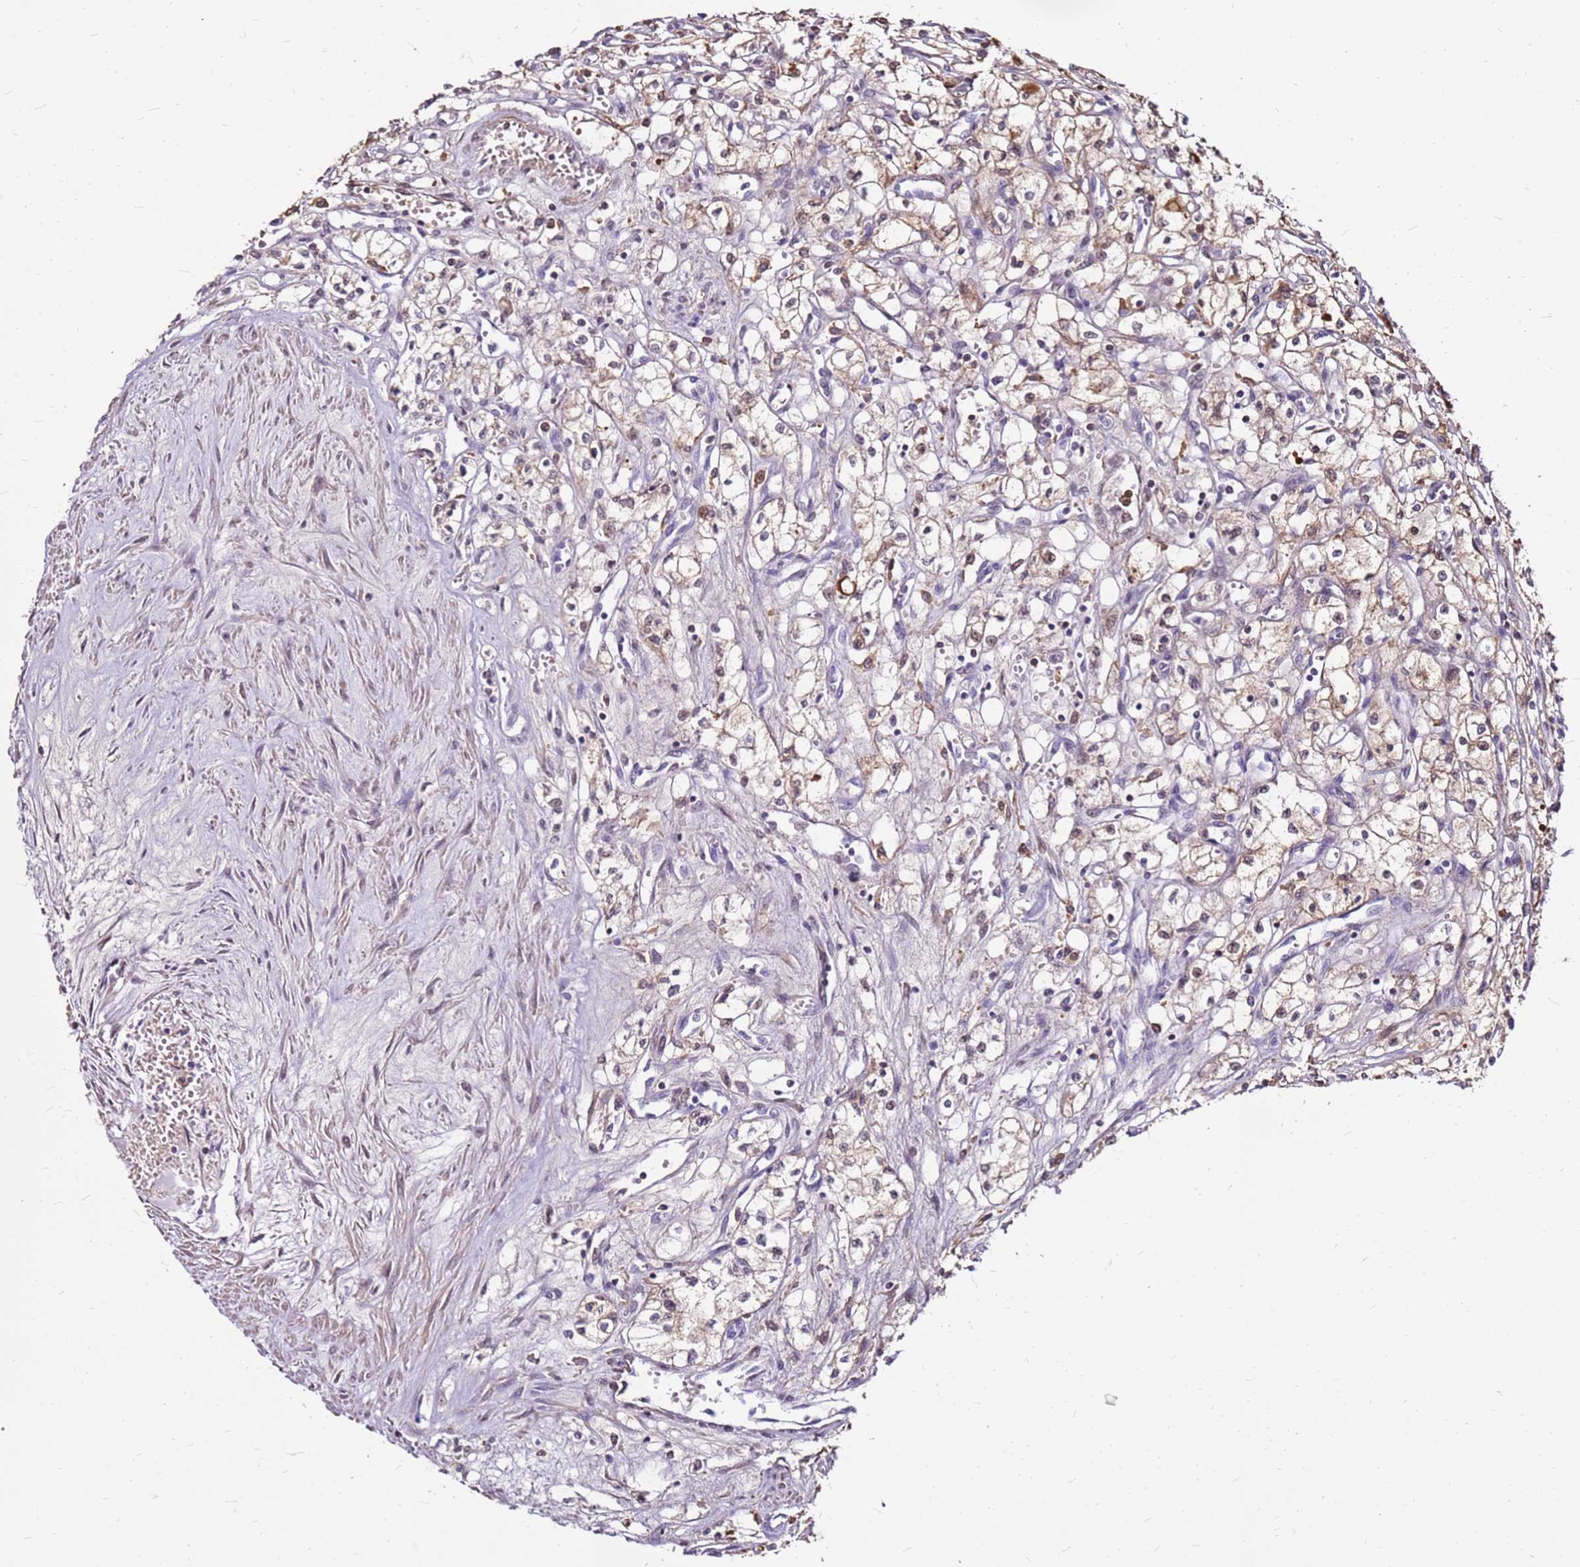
{"staining": {"intensity": "weak", "quantity": "25%-75%", "location": "cytoplasmic/membranous"}, "tissue": "renal cancer", "cell_type": "Tumor cells", "image_type": "cancer", "snomed": [{"axis": "morphology", "description": "Adenocarcinoma, NOS"}, {"axis": "topography", "description": "Kidney"}], "caption": "Protein expression analysis of renal adenocarcinoma displays weak cytoplasmic/membranous expression in approximately 25%-75% of tumor cells.", "gene": "ALDH1A3", "patient": {"sex": "male", "age": 59}}